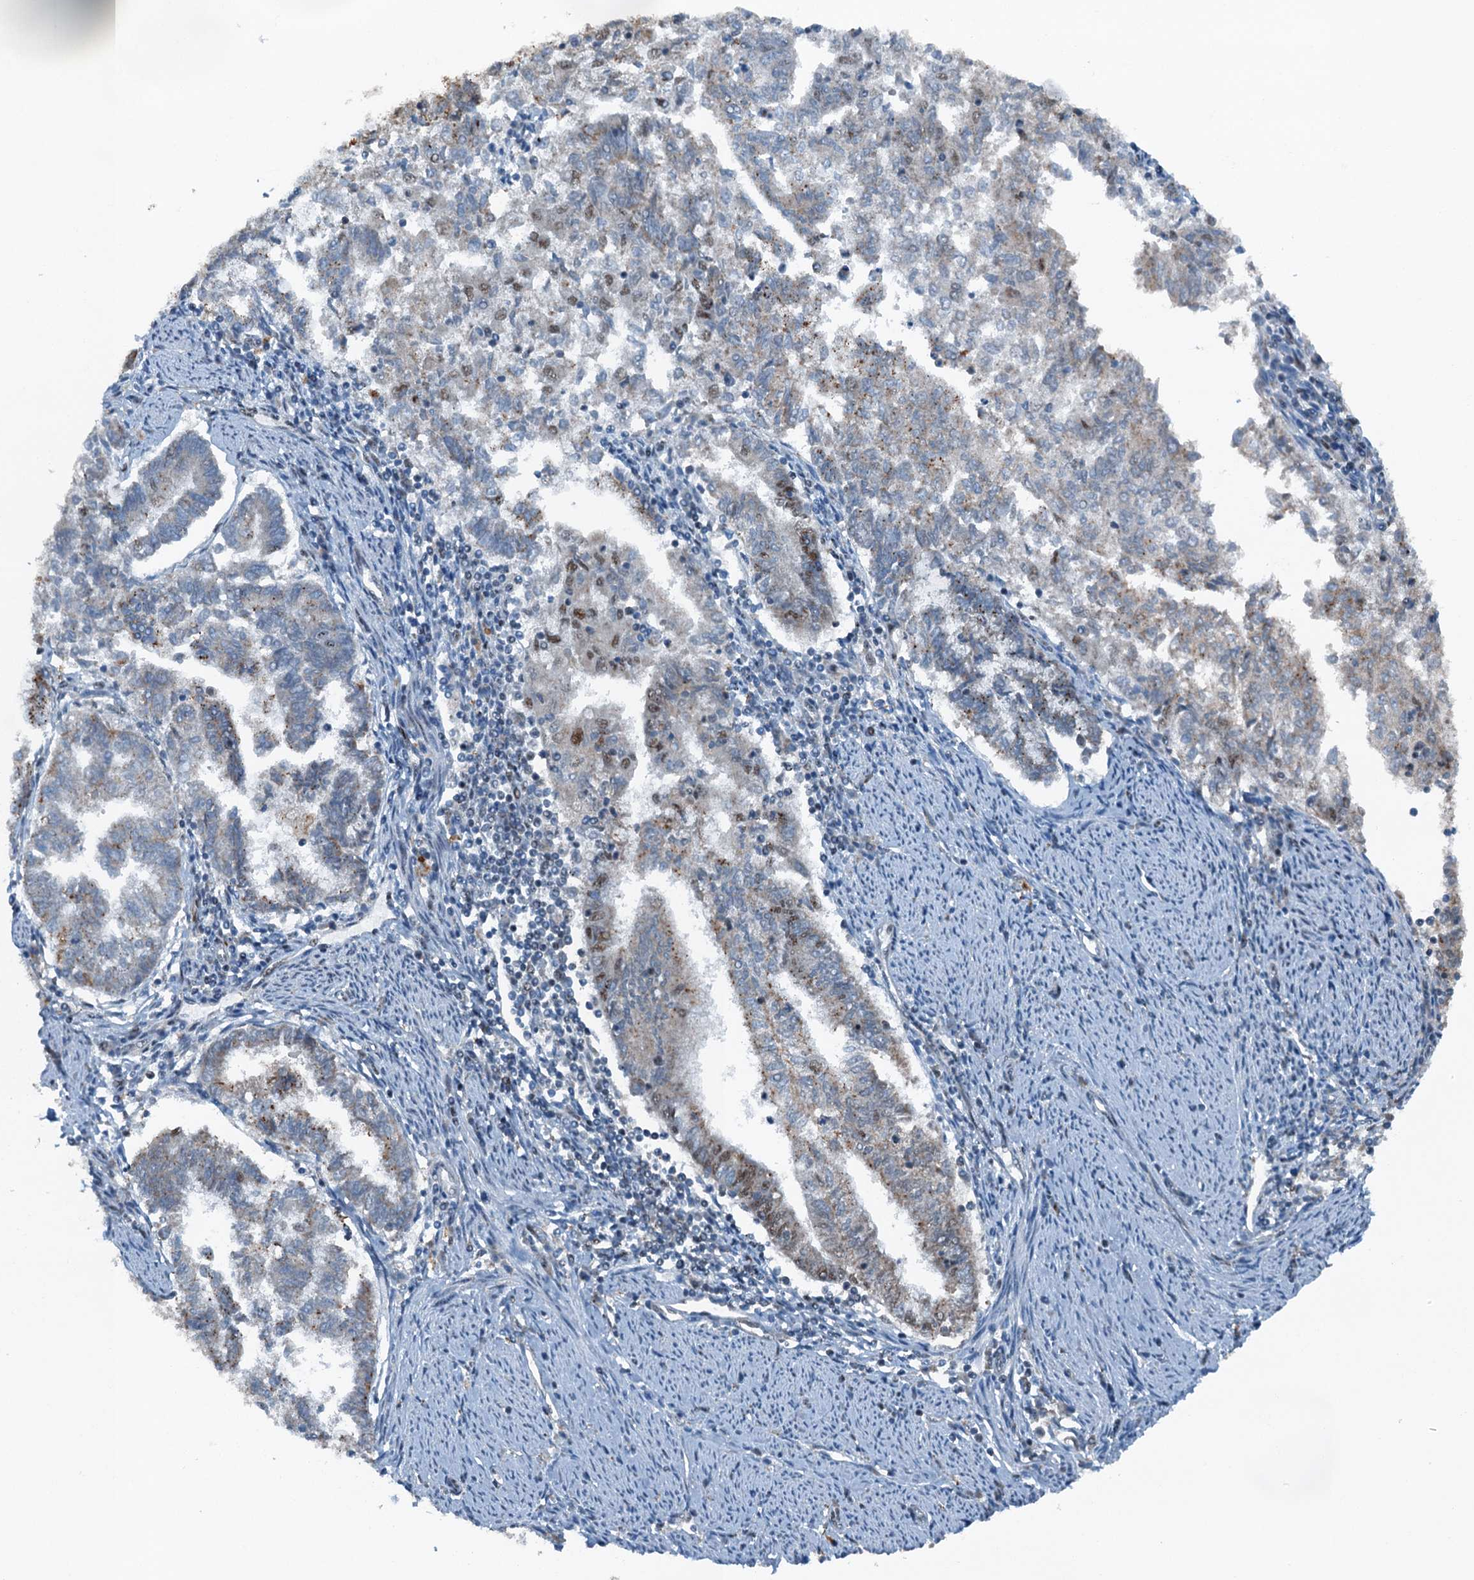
{"staining": {"intensity": "moderate", "quantity": "<25%", "location": "cytoplasmic/membranous"}, "tissue": "endometrial cancer", "cell_type": "Tumor cells", "image_type": "cancer", "snomed": [{"axis": "morphology", "description": "Adenocarcinoma, NOS"}, {"axis": "topography", "description": "Endometrium"}], "caption": "Endometrial cancer (adenocarcinoma) was stained to show a protein in brown. There is low levels of moderate cytoplasmic/membranous expression in approximately <25% of tumor cells.", "gene": "BMERB1", "patient": {"sex": "female", "age": 79}}